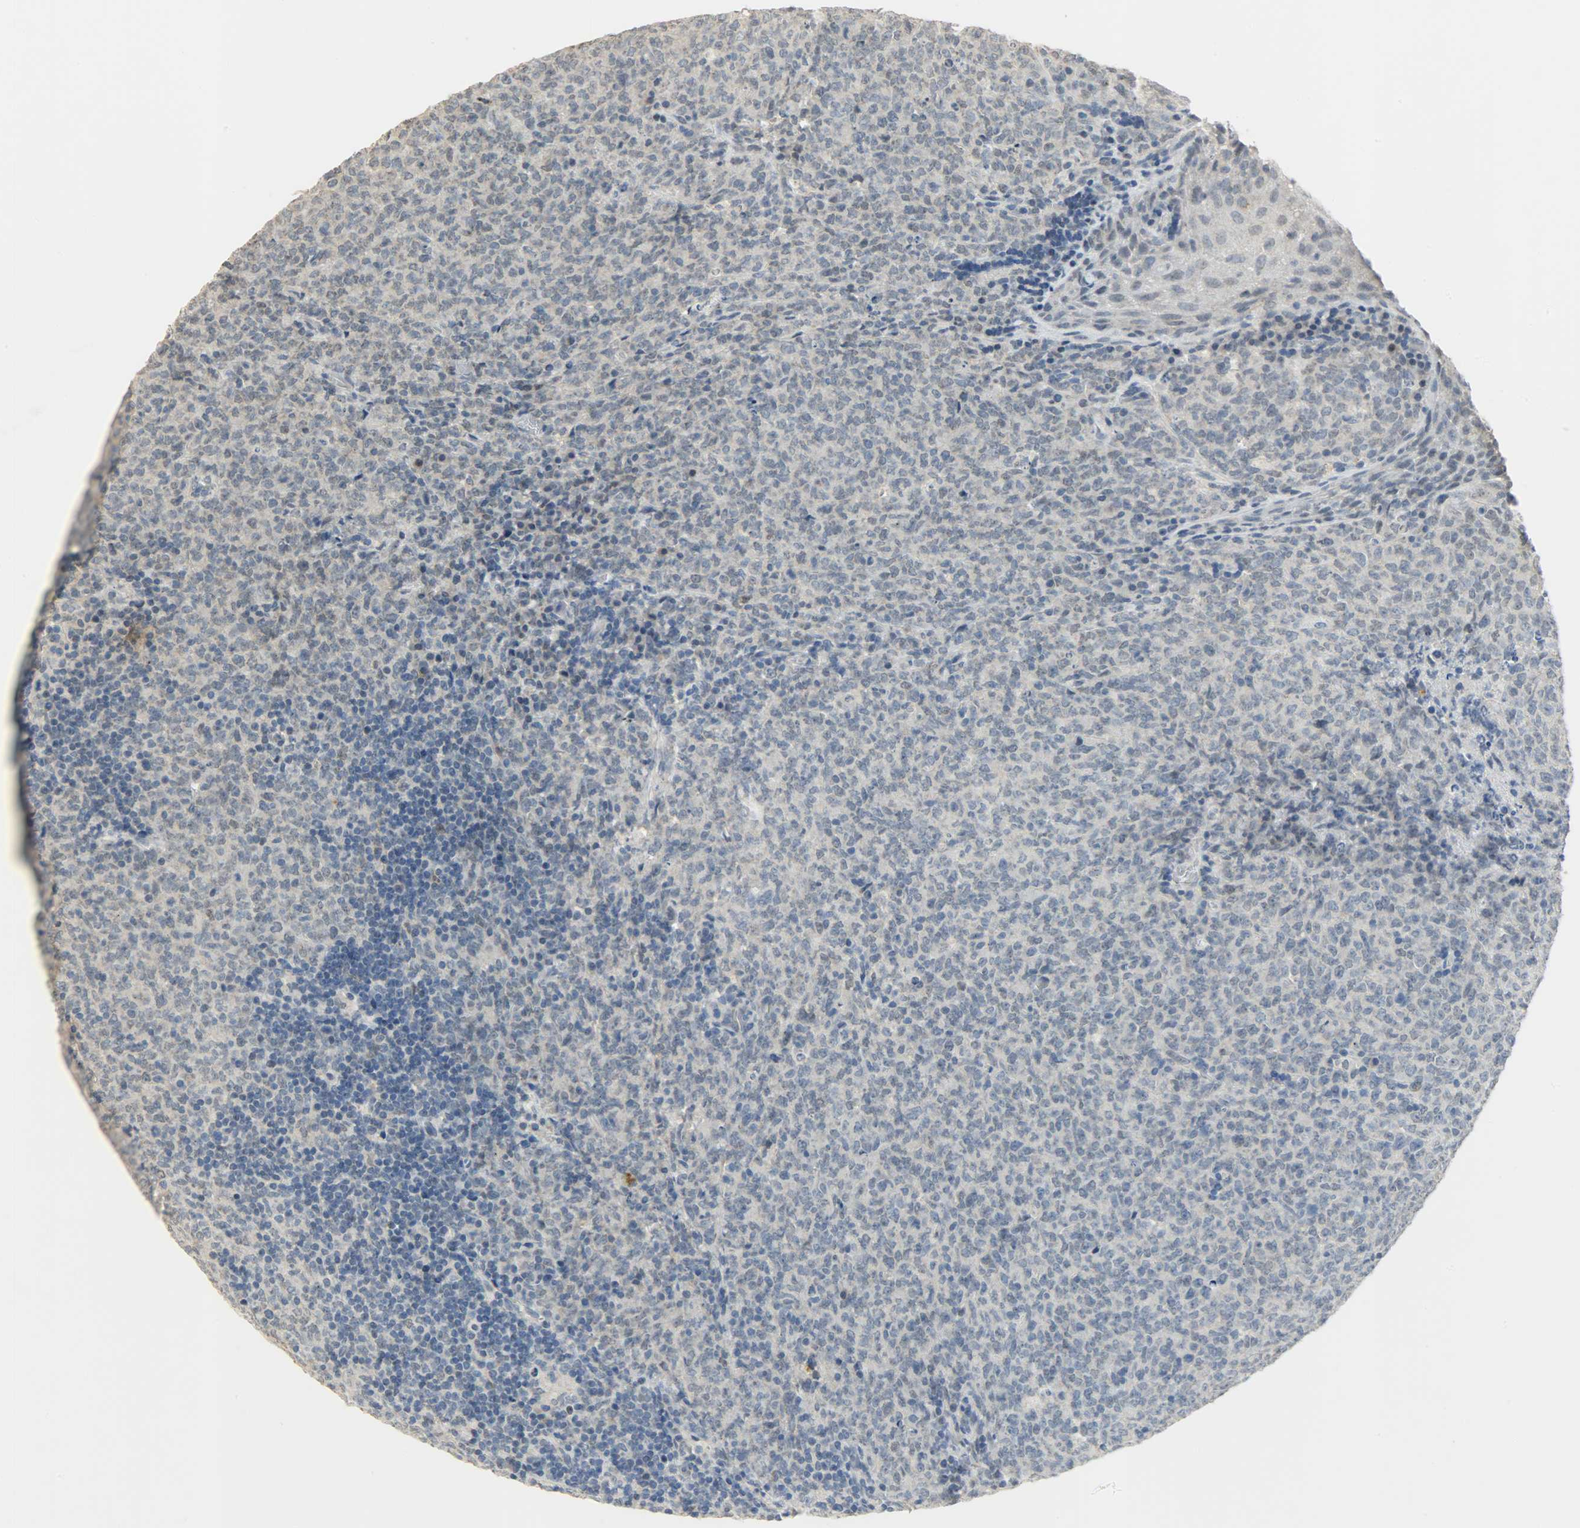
{"staining": {"intensity": "negative", "quantity": "none", "location": "none"}, "tissue": "lymphoma", "cell_type": "Tumor cells", "image_type": "cancer", "snomed": [{"axis": "morphology", "description": "Malignant lymphoma, non-Hodgkin's type, High grade"}, {"axis": "topography", "description": "Tonsil"}], "caption": "Lymphoma was stained to show a protein in brown. There is no significant positivity in tumor cells.", "gene": "DNAJB6", "patient": {"sex": "female", "age": 36}}